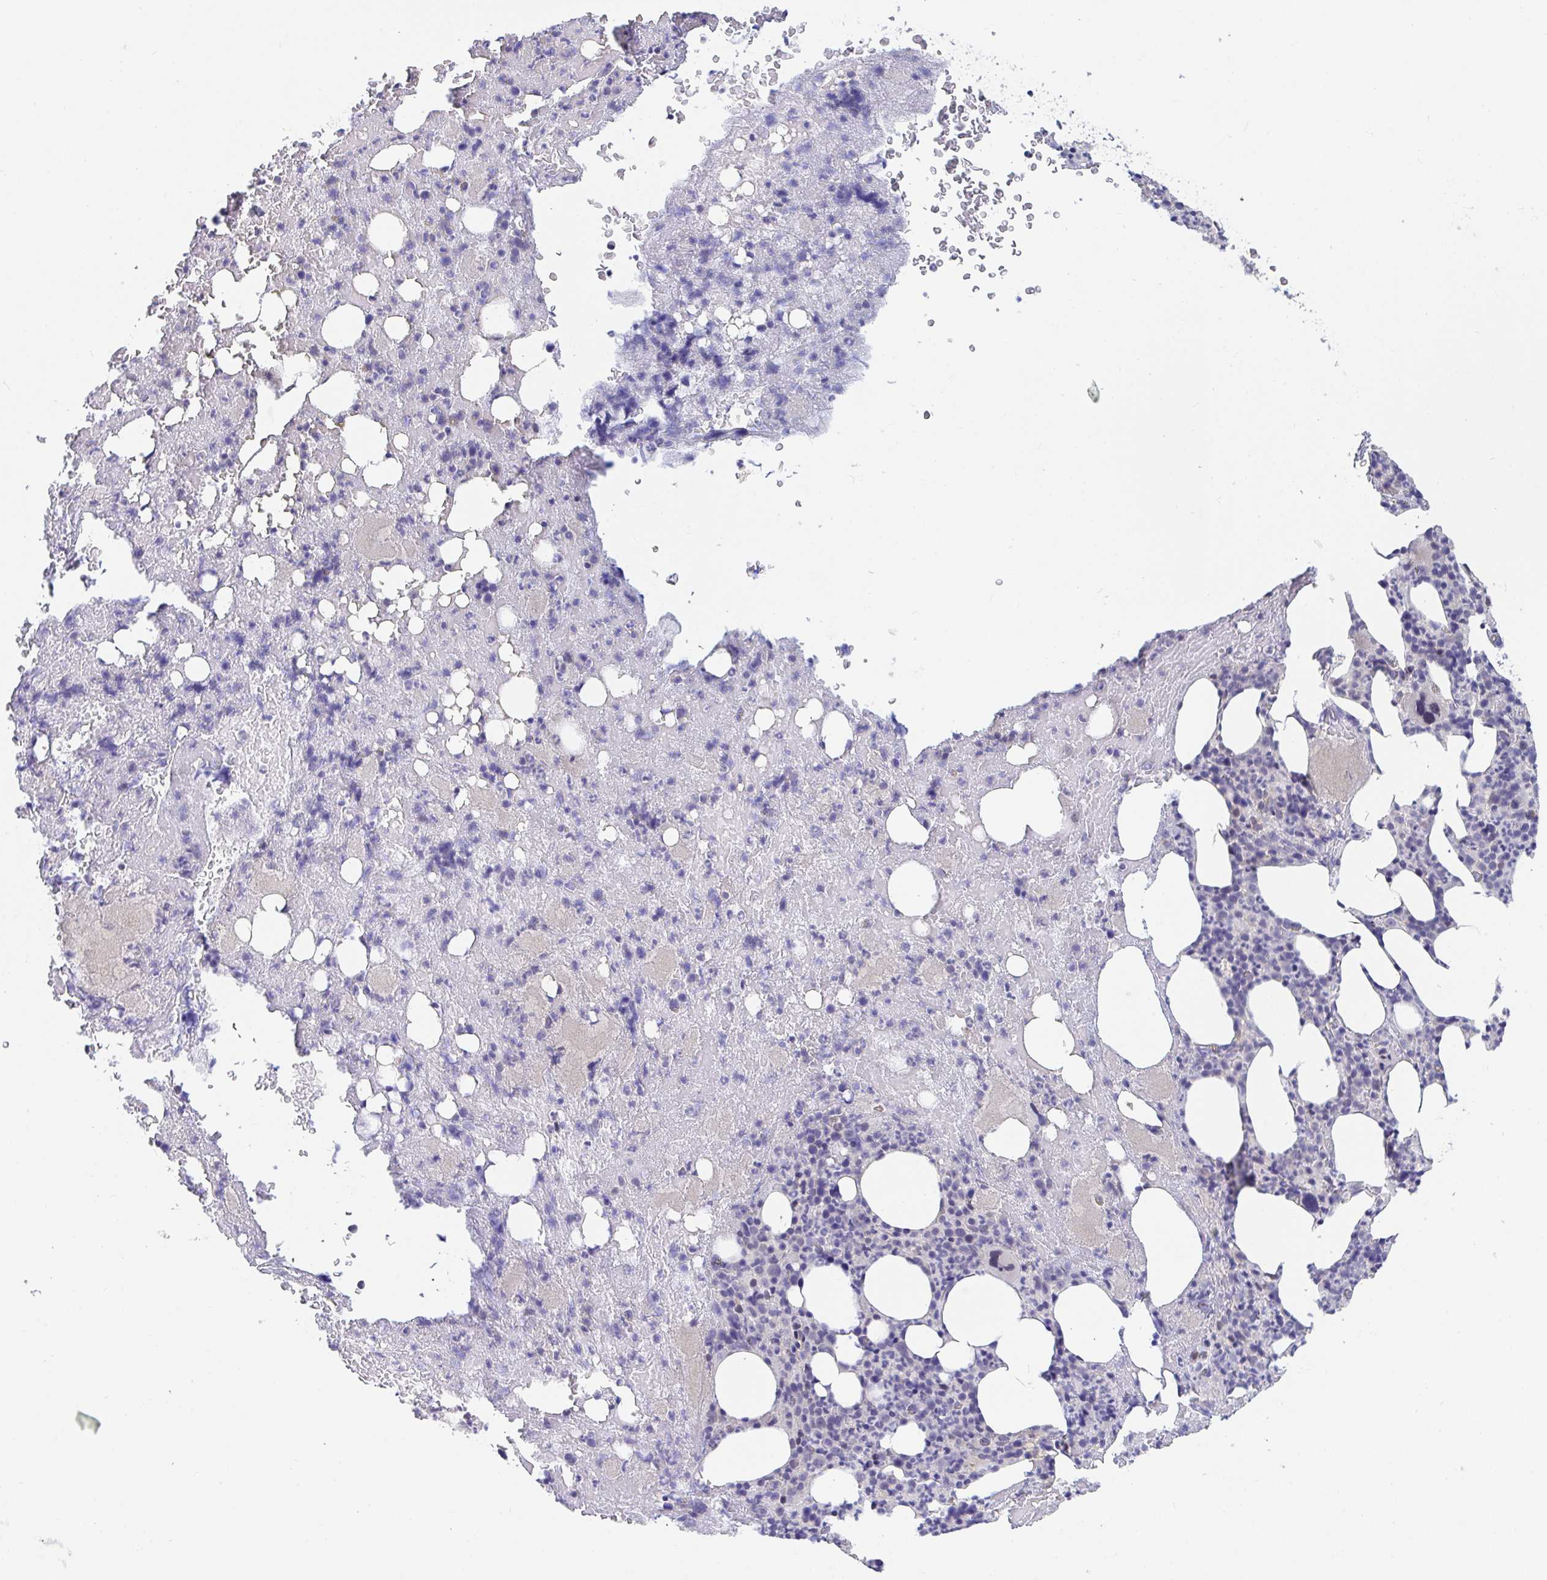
{"staining": {"intensity": "negative", "quantity": "none", "location": "none"}, "tissue": "bone marrow", "cell_type": "Hematopoietic cells", "image_type": "normal", "snomed": [{"axis": "morphology", "description": "Normal tissue, NOS"}, {"axis": "topography", "description": "Bone marrow"}], "caption": "IHC image of unremarkable bone marrow: bone marrow stained with DAB (3,3'-diaminobenzidine) shows no significant protein positivity in hematopoietic cells.", "gene": "FAM156A", "patient": {"sex": "female", "age": 59}}